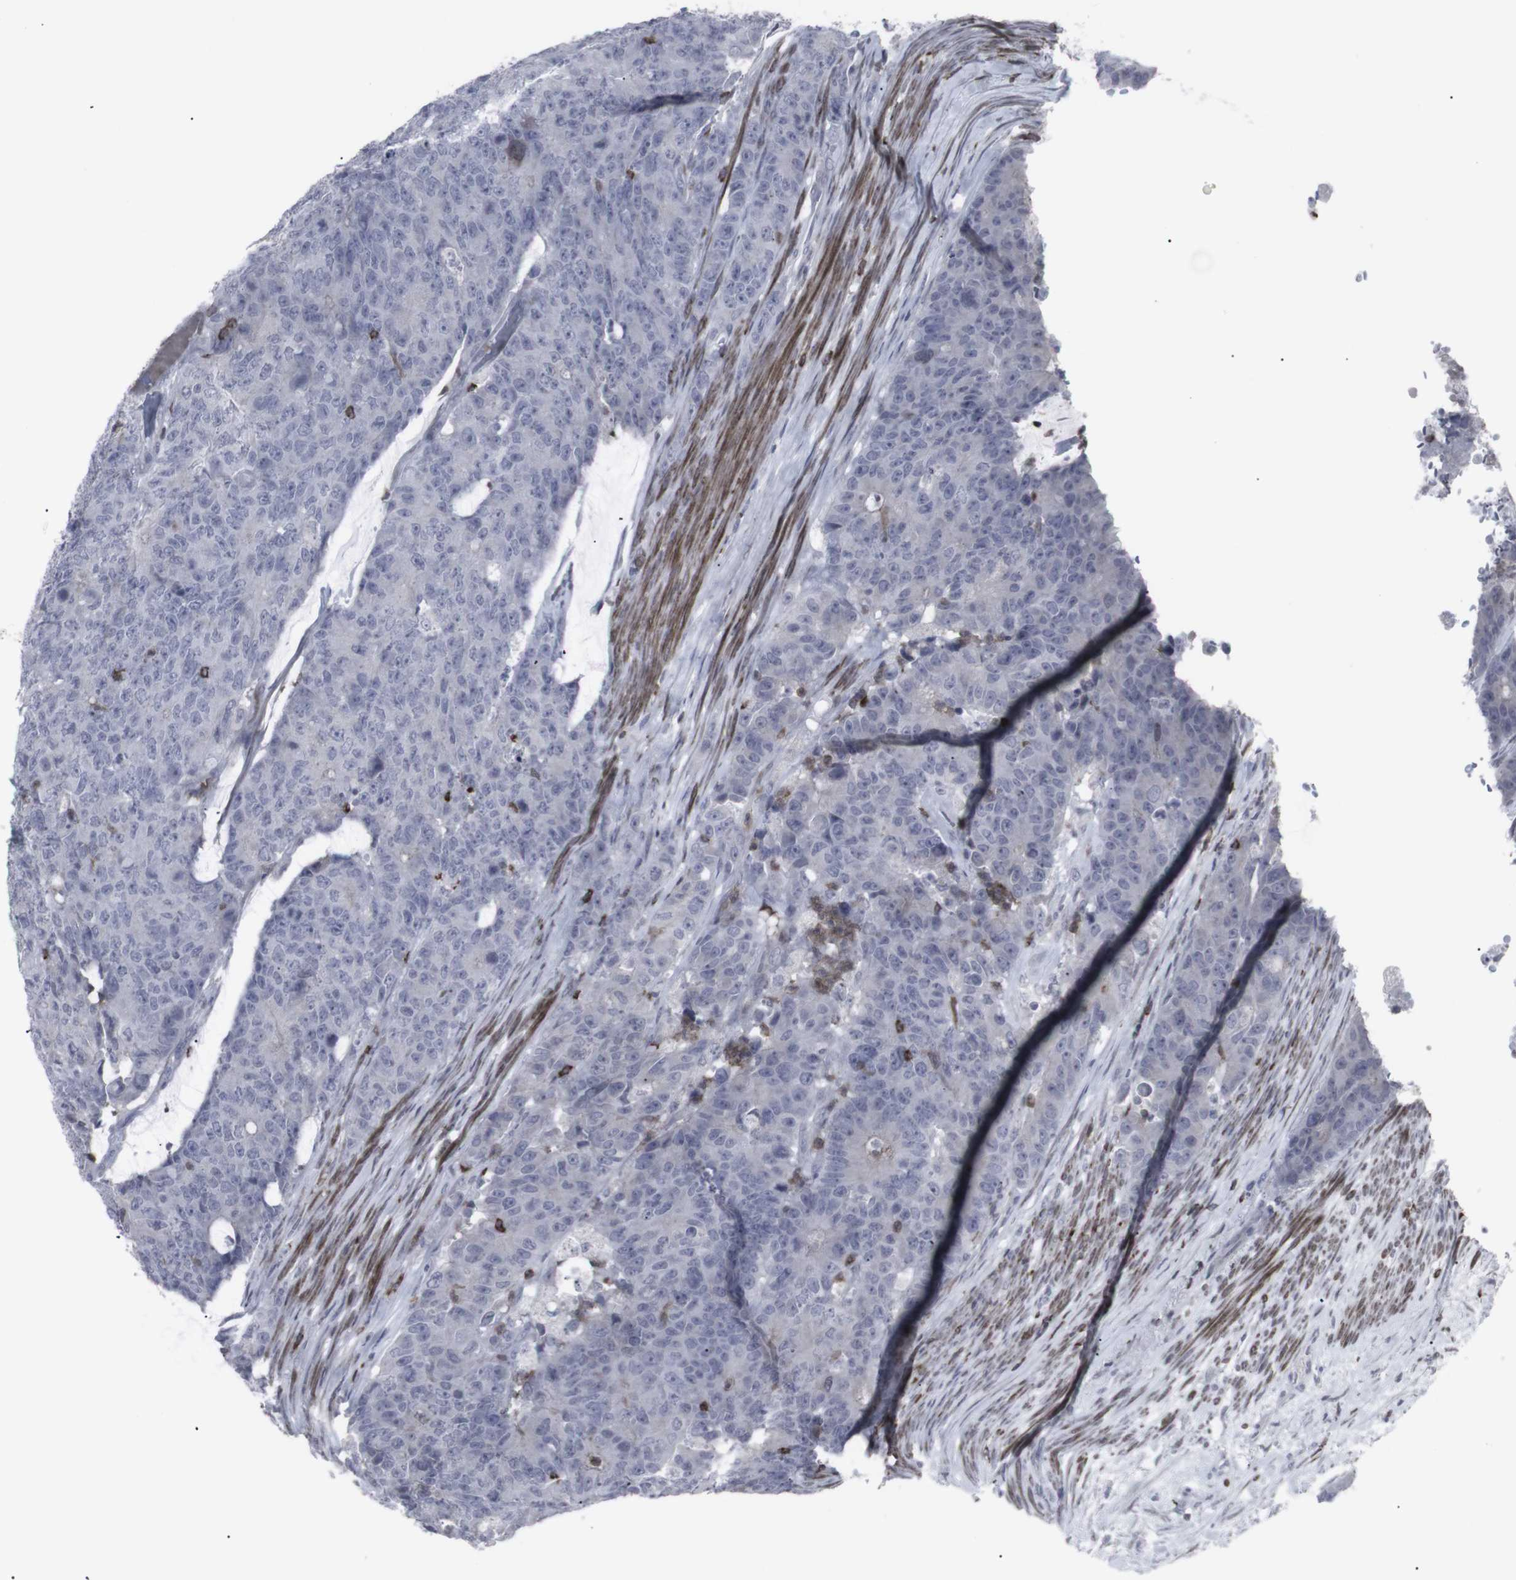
{"staining": {"intensity": "negative", "quantity": "none", "location": "none"}, "tissue": "colorectal cancer", "cell_type": "Tumor cells", "image_type": "cancer", "snomed": [{"axis": "morphology", "description": "Adenocarcinoma, NOS"}, {"axis": "topography", "description": "Colon"}], "caption": "This is a photomicrograph of IHC staining of colorectal cancer, which shows no positivity in tumor cells.", "gene": "APOBEC2", "patient": {"sex": "female", "age": 86}}